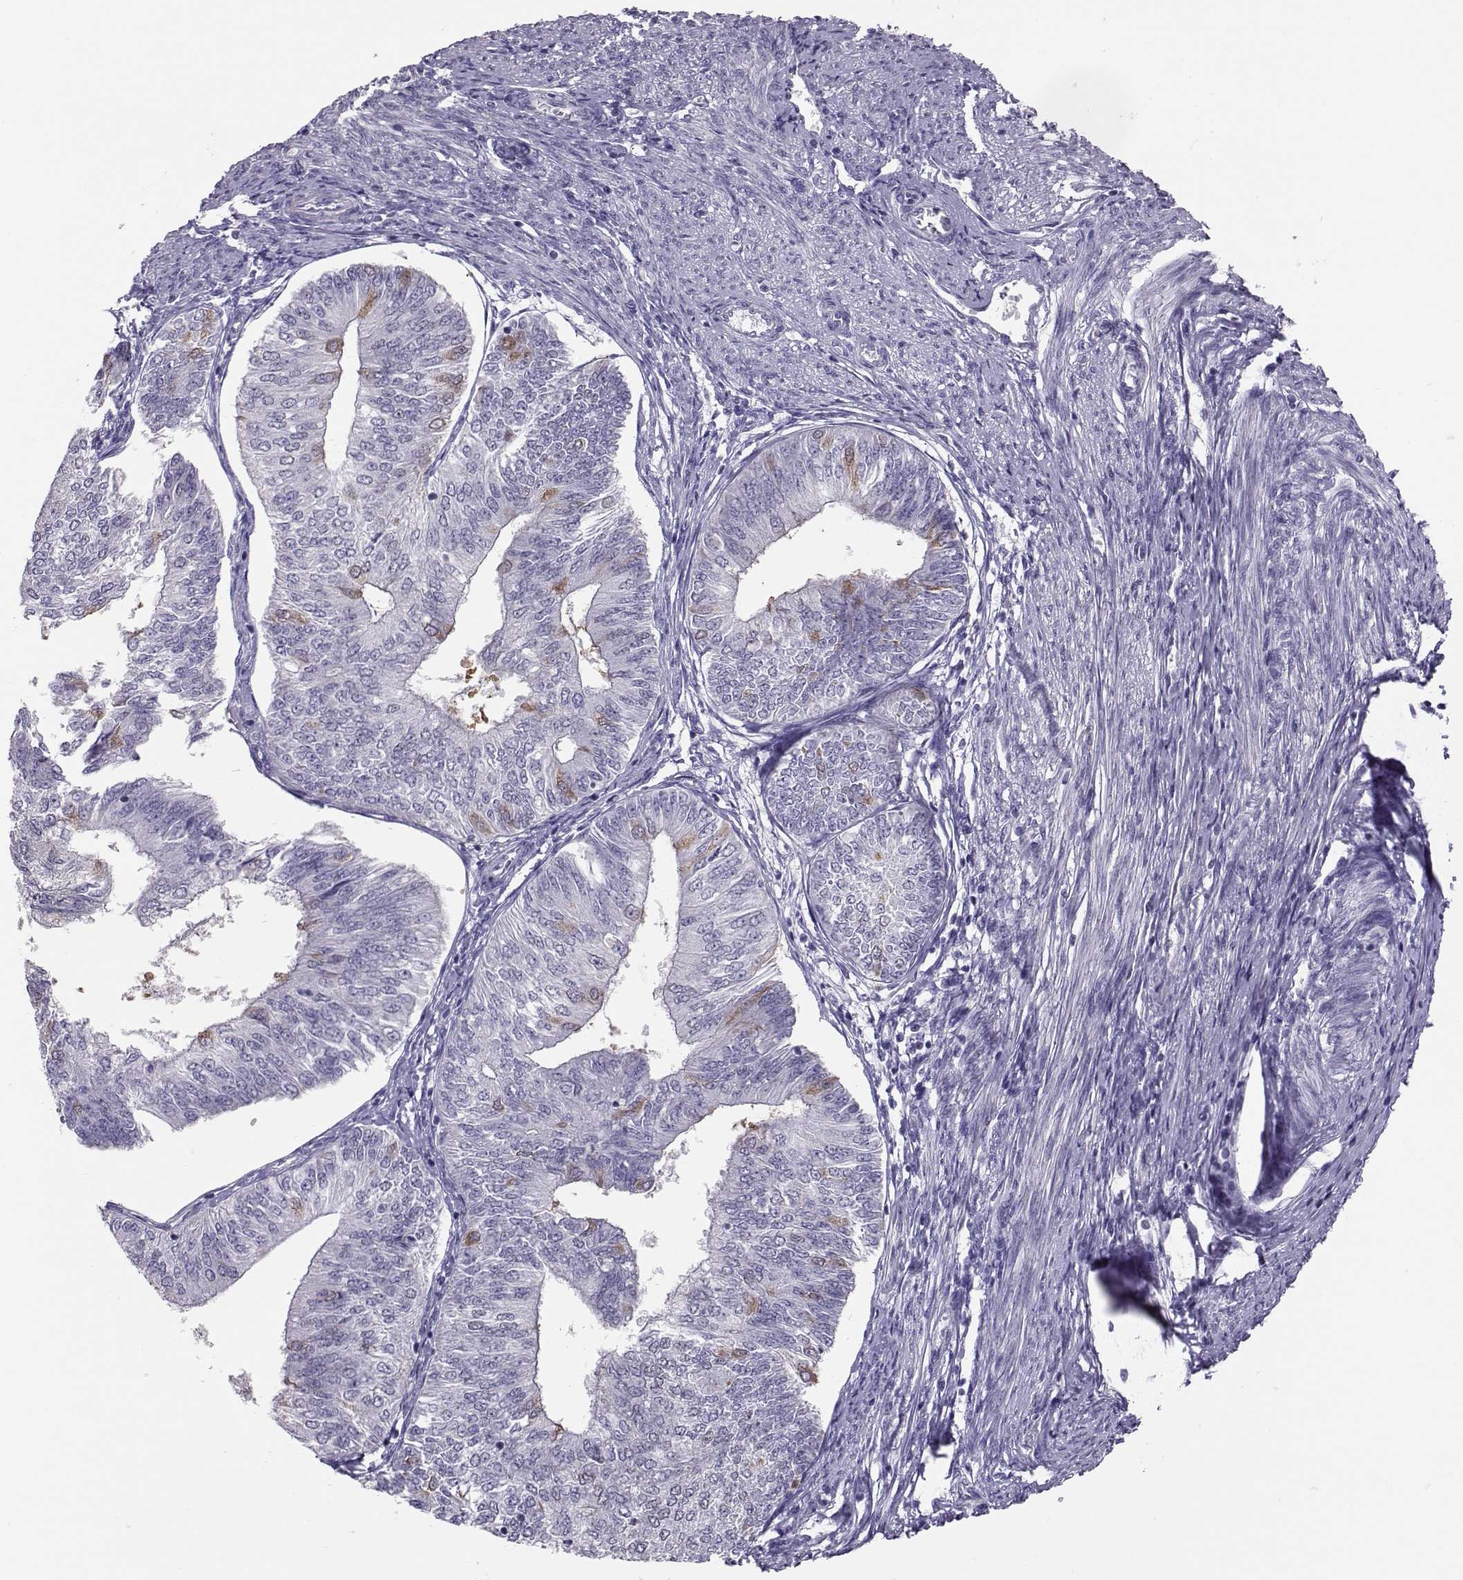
{"staining": {"intensity": "moderate", "quantity": "<25%", "location": "cytoplasmic/membranous"}, "tissue": "endometrial cancer", "cell_type": "Tumor cells", "image_type": "cancer", "snomed": [{"axis": "morphology", "description": "Adenocarcinoma, NOS"}, {"axis": "topography", "description": "Endometrium"}], "caption": "Immunohistochemistry photomicrograph of neoplastic tissue: endometrial cancer (adenocarcinoma) stained using IHC demonstrates low levels of moderate protein expression localized specifically in the cytoplasmic/membranous of tumor cells, appearing as a cytoplasmic/membranous brown color.", "gene": "DNAAF1", "patient": {"sex": "female", "age": 58}}